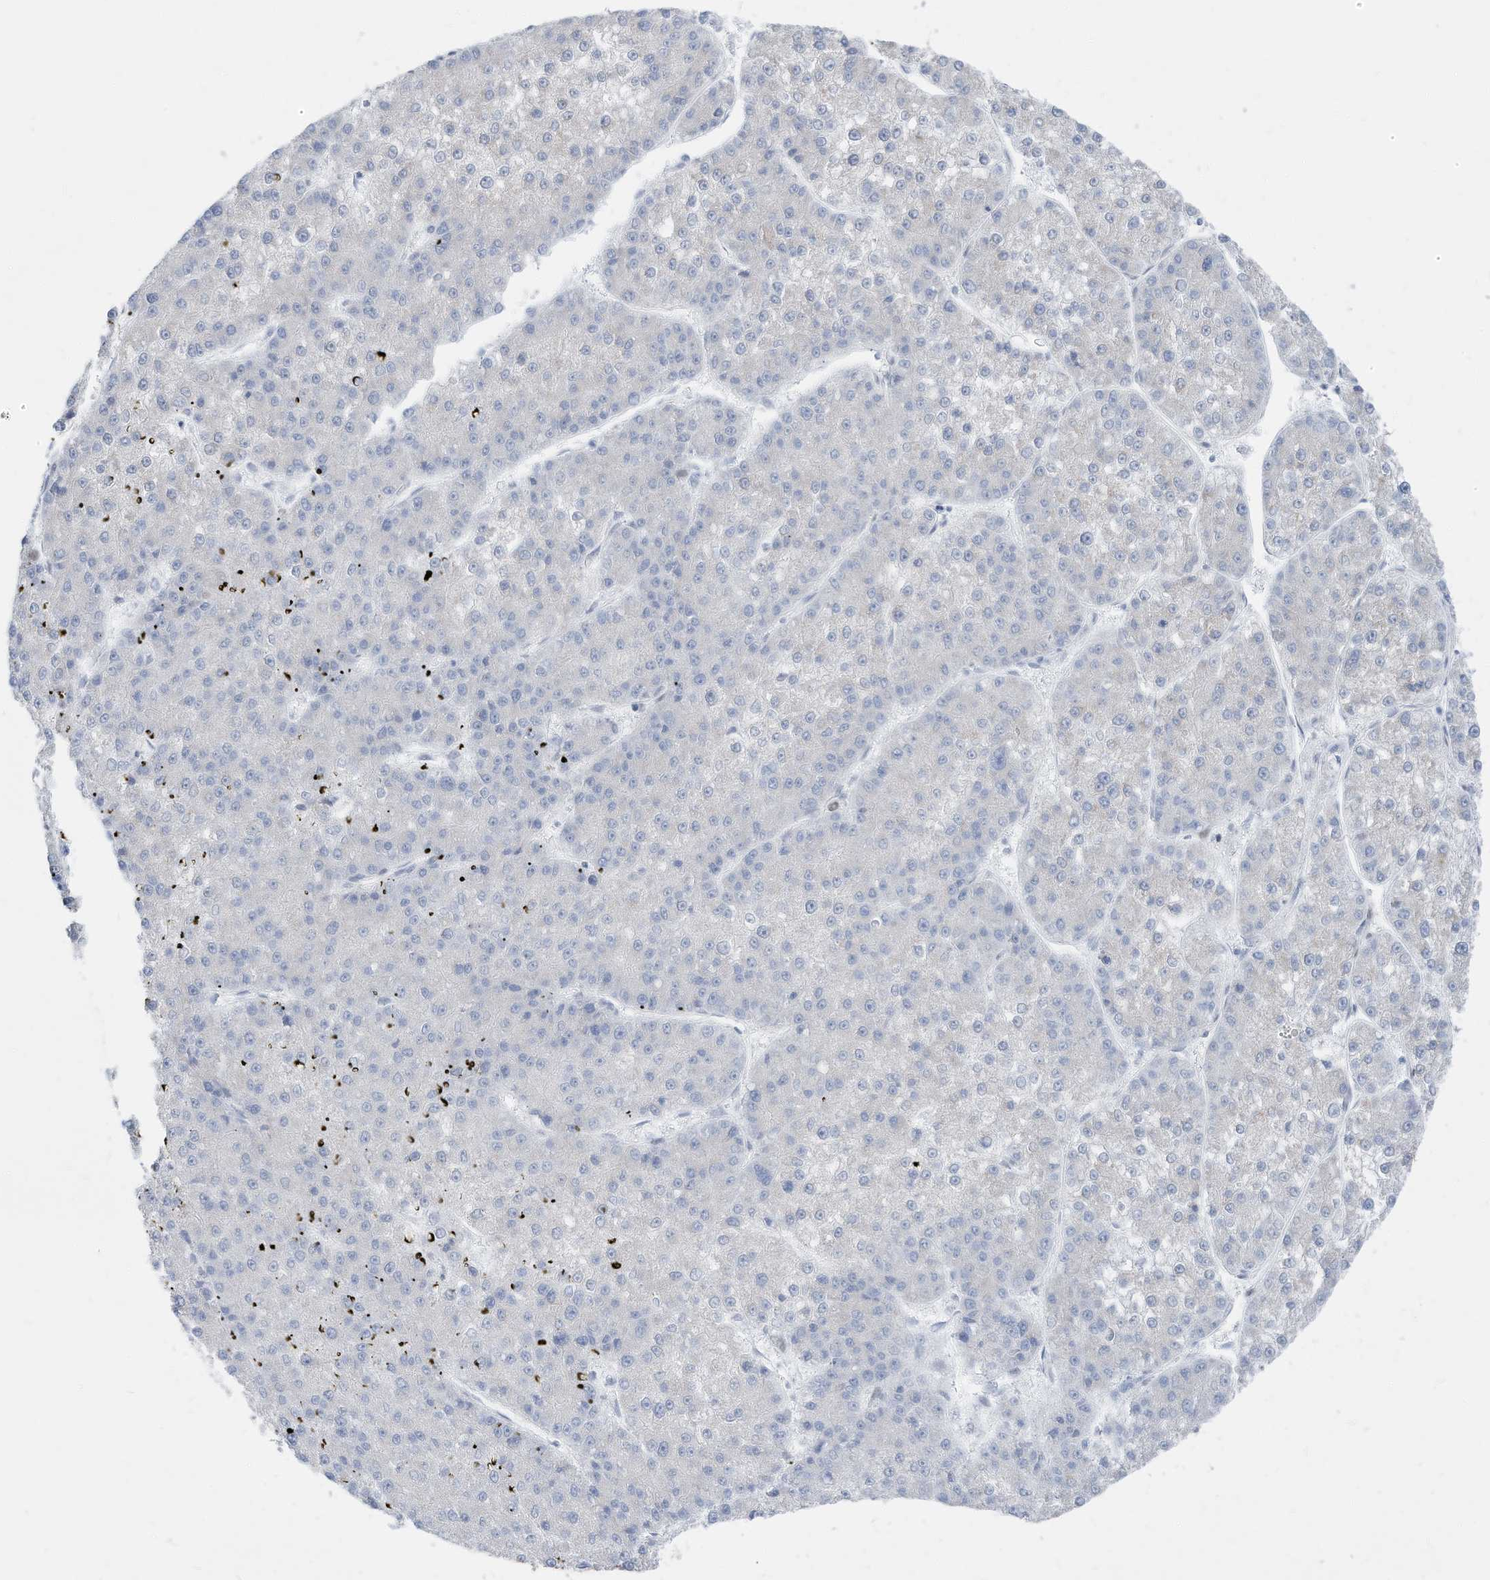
{"staining": {"intensity": "negative", "quantity": "none", "location": "none"}, "tissue": "liver cancer", "cell_type": "Tumor cells", "image_type": "cancer", "snomed": [{"axis": "morphology", "description": "Carcinoma, Hepatocellular, NOS"}, {"axis": "topography", "description": "Liver"}], "caption": "Immunohistochemistry photomicrograph of neoplastic tissue: liver cancer (hepatocellular carcinoma) stained with DAB demonstrates no significant protein staining in tumor cells.", "gene": "FRS3", "patient": {"sex": "female", "age": 73}}